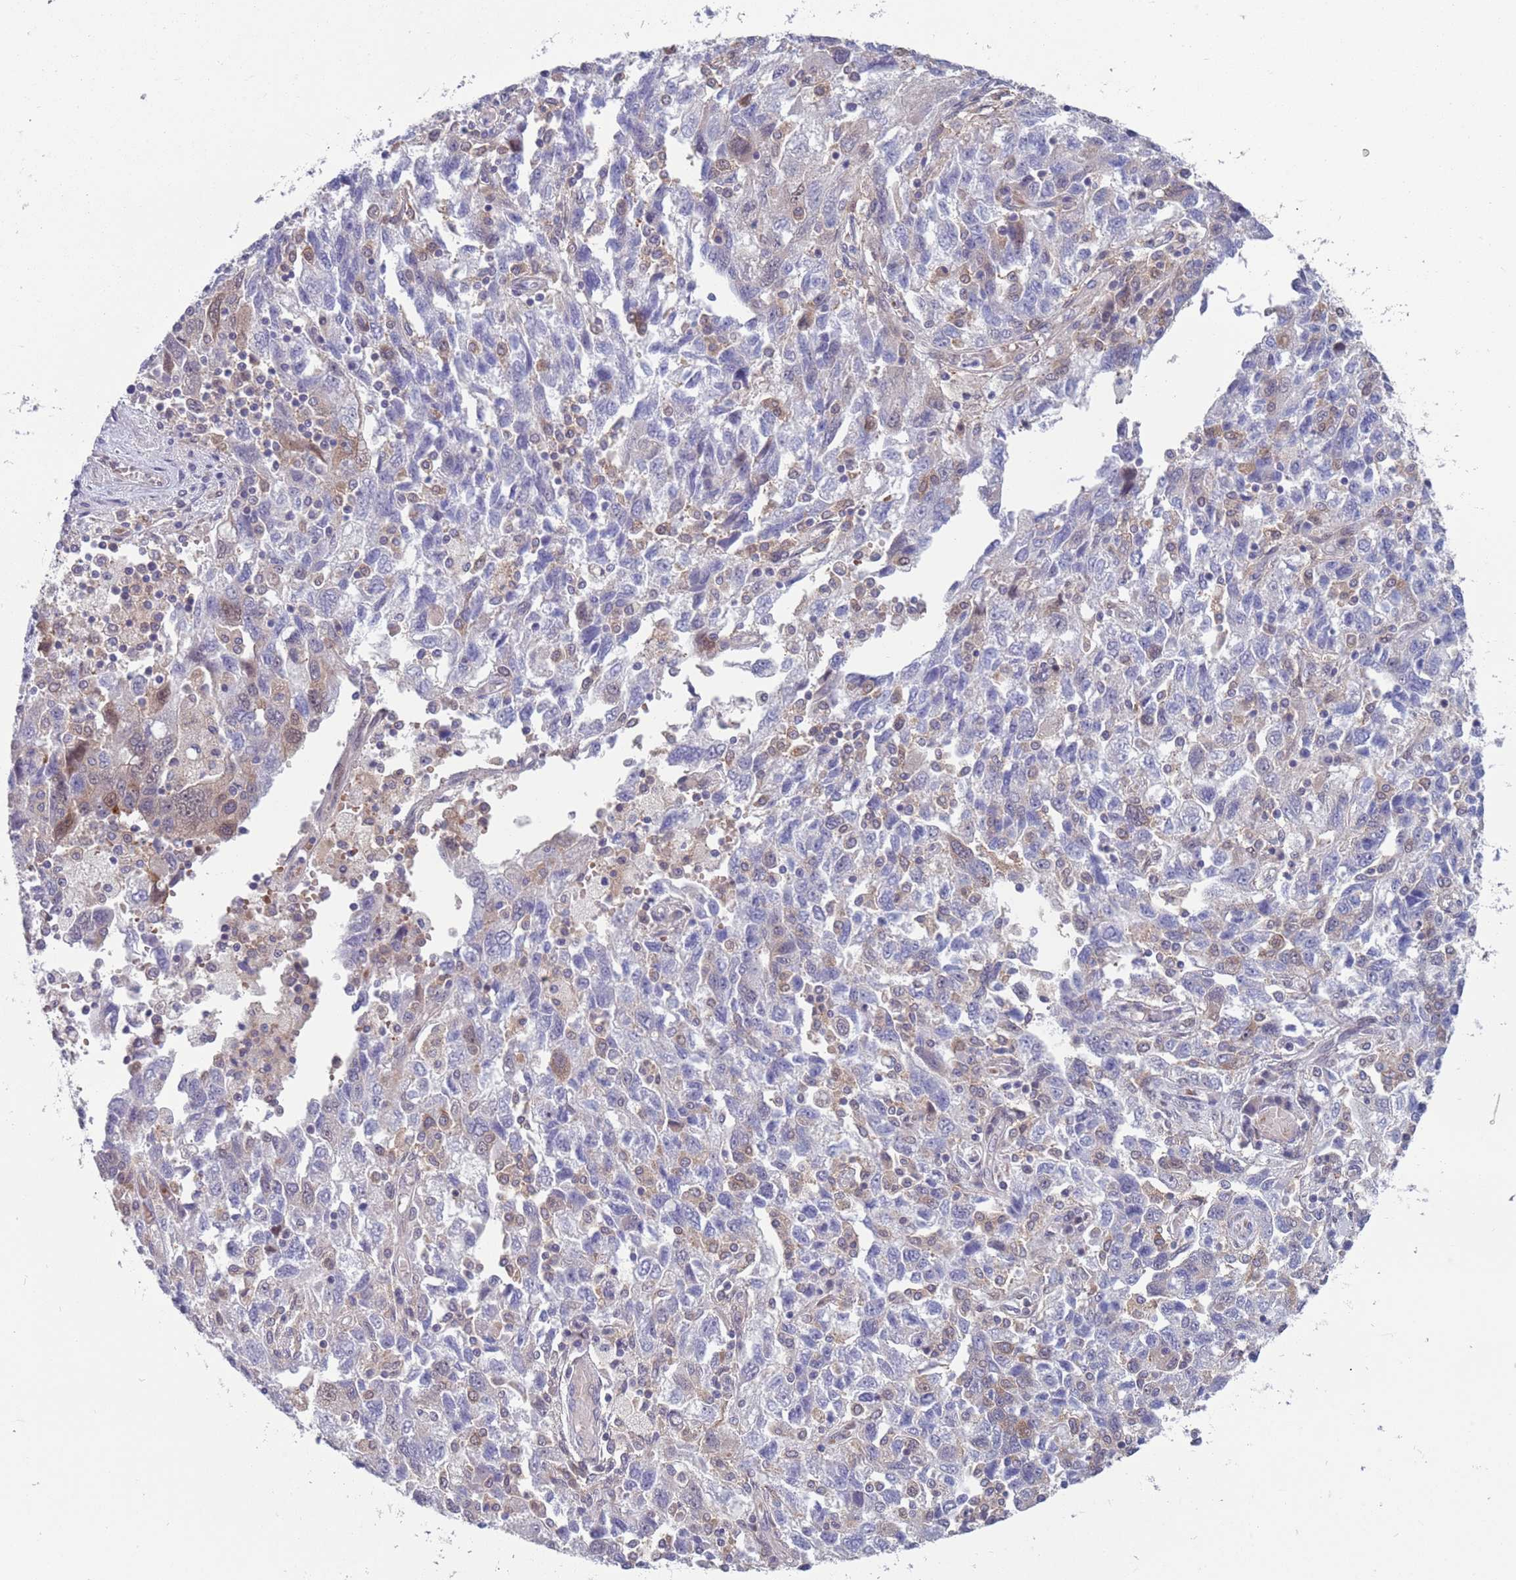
{"staining": {"intensity": "negative", "quantity": "none", "location": "none"}, "tissue": "ovarian cancer", "cell_type": "Tumor cells", "image_type": "cancer", "snomed": [{"axis": "morphology", "description": "Carcinoma, NOS"}, {"axis": "morphology", "description": "Cystadenocarcinoma, serous, NOS"}, {"axis": "topography", "description": "Ovary"}], "caption": "This image is of ovarian carcinoma stained with immunohistochemistry to label a protein in brown with the nuclei are counter-stained blue. There is no positivity in tumor cells.", "gene": "CLNS1A", "patient": {"sex": "female", "age": 69}}